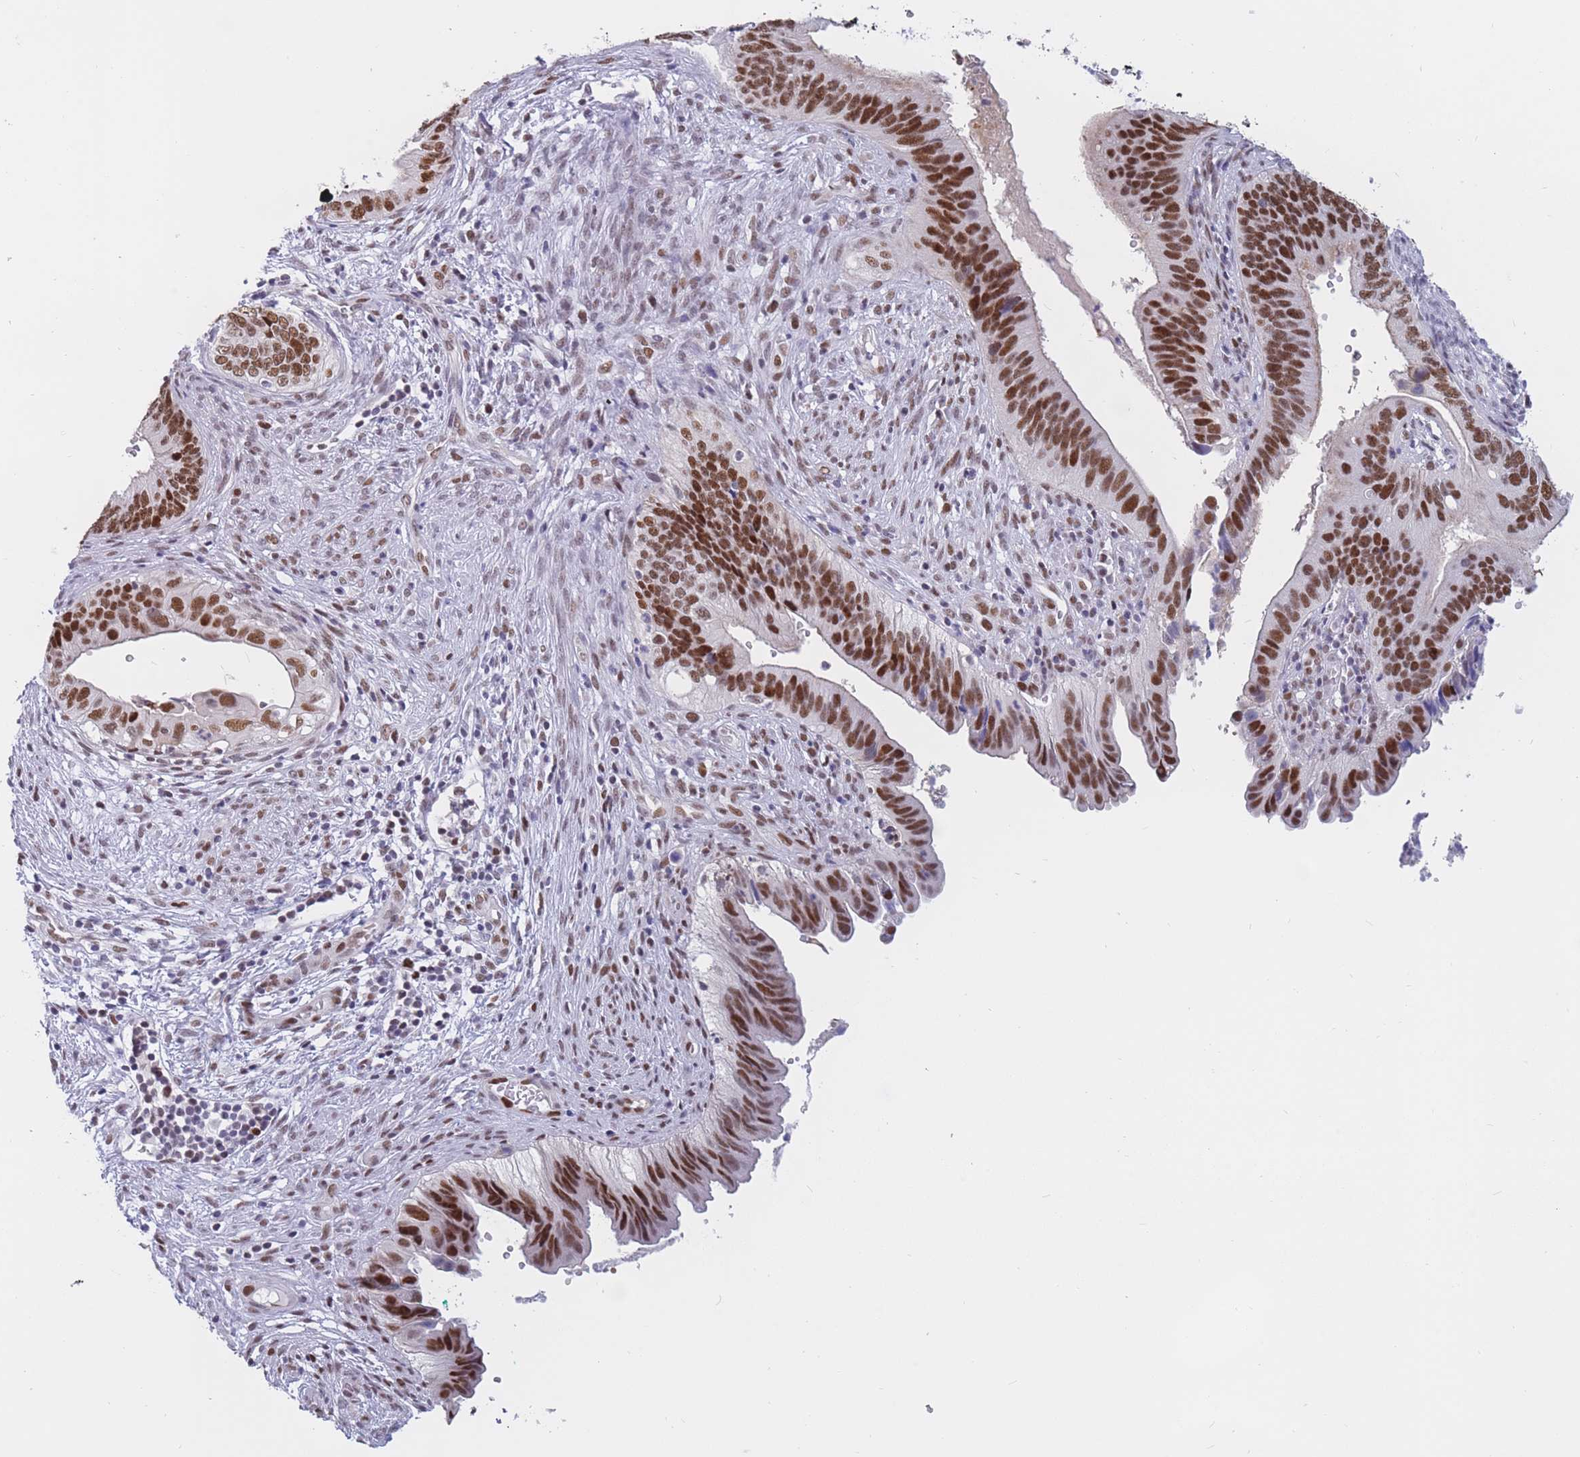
{"staining": {"intensity": "strong", "quantity": ">75%", "location": "nuclear"}, "tissue": "cervical cancer", "cell_type": "Tumor cells", "image_type": "cancer", "snomed": [{"axis": "morphology", "description": "Adenocarcinoma, NOS"}, {"axis": "topography", "description": "Cervix"}], "caption": "Cervical cancer stained for a protein (brown) exhibits strong nuclear positive staining in approximately >75% of tumor cells.", "gene": "NASP", "patient": {"sex": "female", "age": 42}}